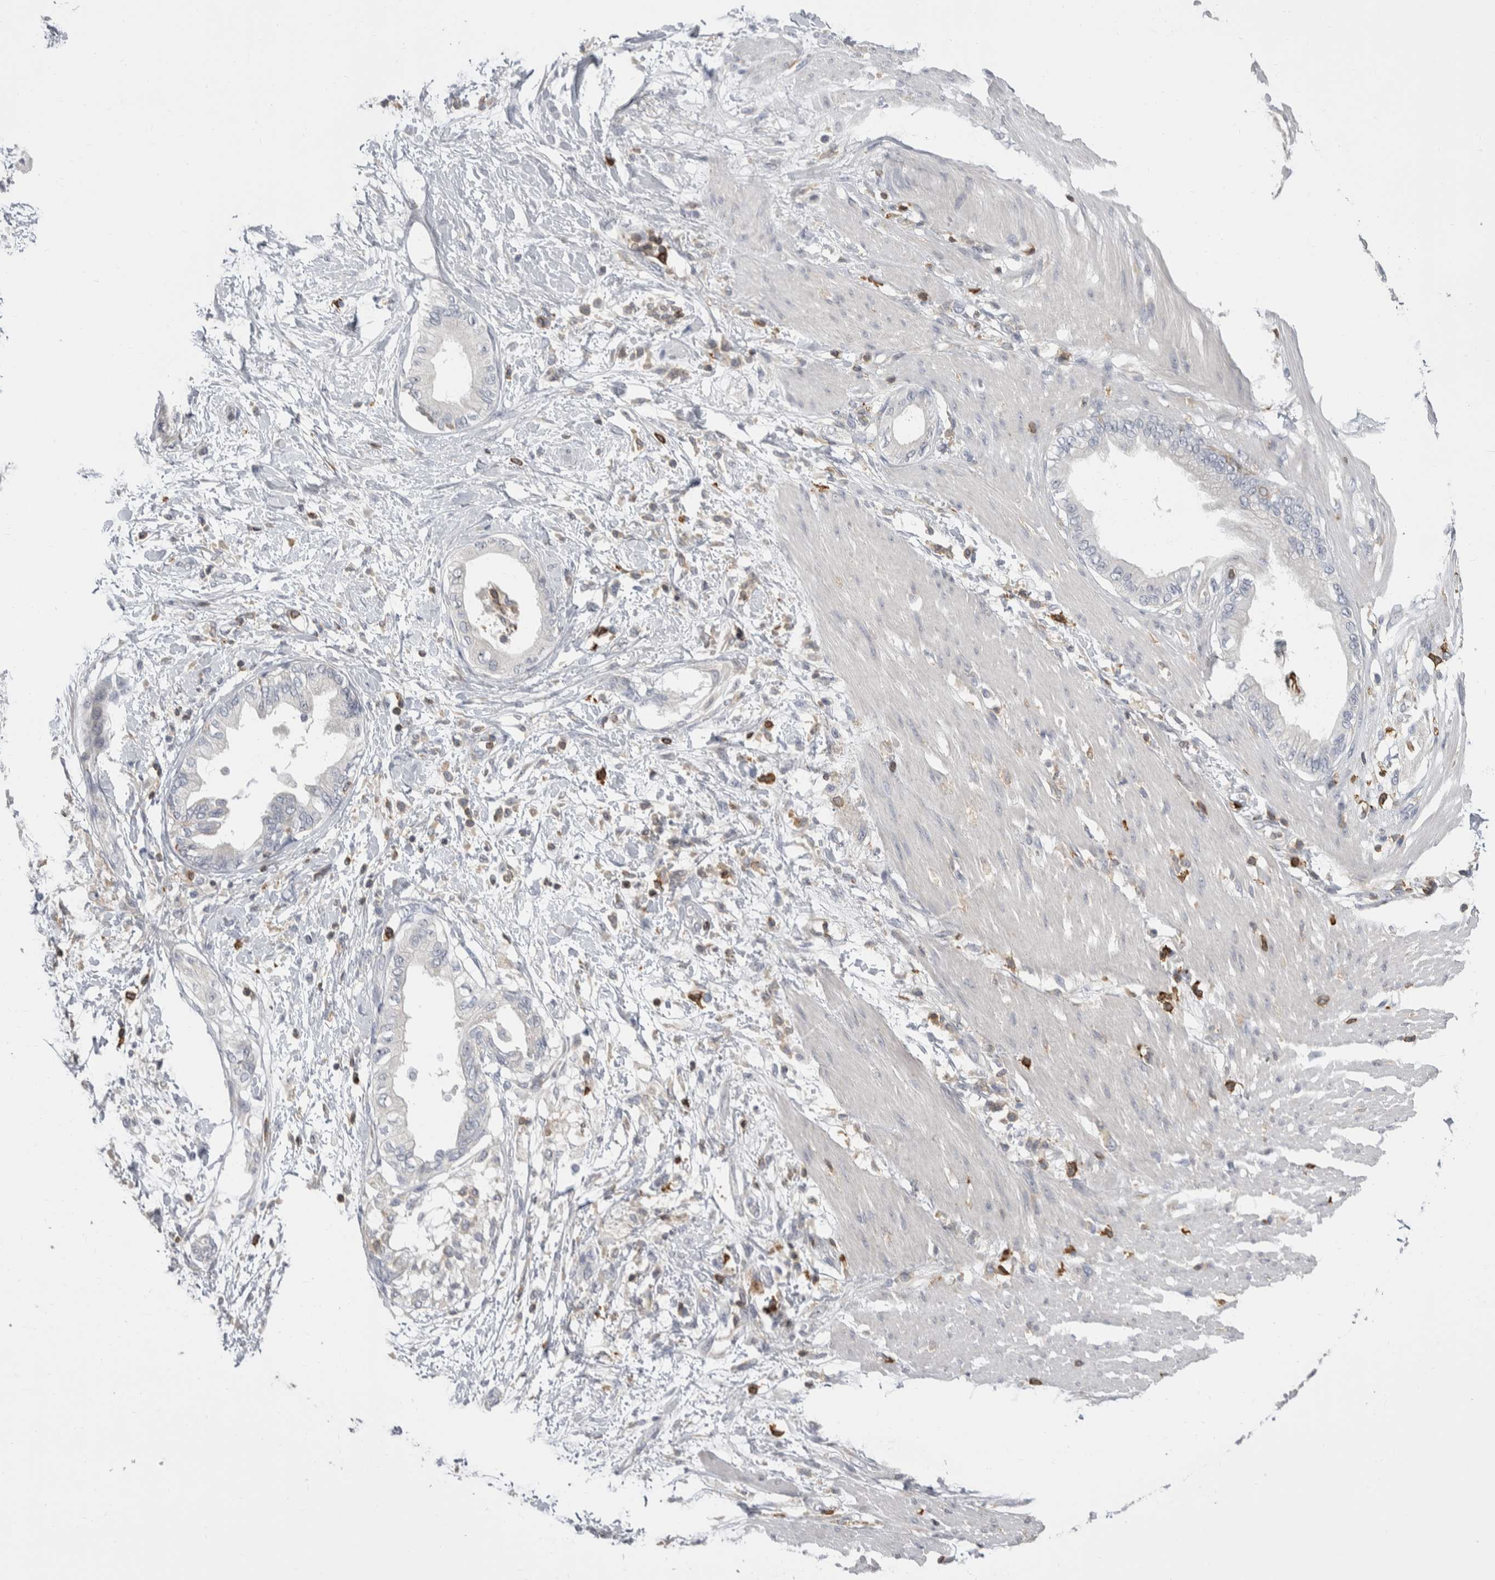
{"staining": {"intensity": "negative", "quantity": "none", "location": "none"}, "tissue": "pancreatic cancer", "cell_type": "Tumor cells", "image_type": "cancer", "snomed": [{"axis": "morphology", "description": "Normal tissue, NOS"}, {"axis": "morphology", "description": "Adenocarcinoma, NOS"}, {"axis": "topography", "description": "Pancreas"}, {"axis": "topography", "description": "Duodenum"}], "caption": "Immunohistochemistry (IHC) image of neoplastic tissue: adenocarcinoma (pancreatic) stained with DAB (3,3'-diaminobenzidine) displays no significant protein expression in tumor cells. The staining was performed using DAB to visualize the protein expression in brown, while the nuclei were stained in blue with hematoxylin (Magnification: 20x).", "gene": "CEP295NL", "patient": {"sex": "female", "age": 60}}